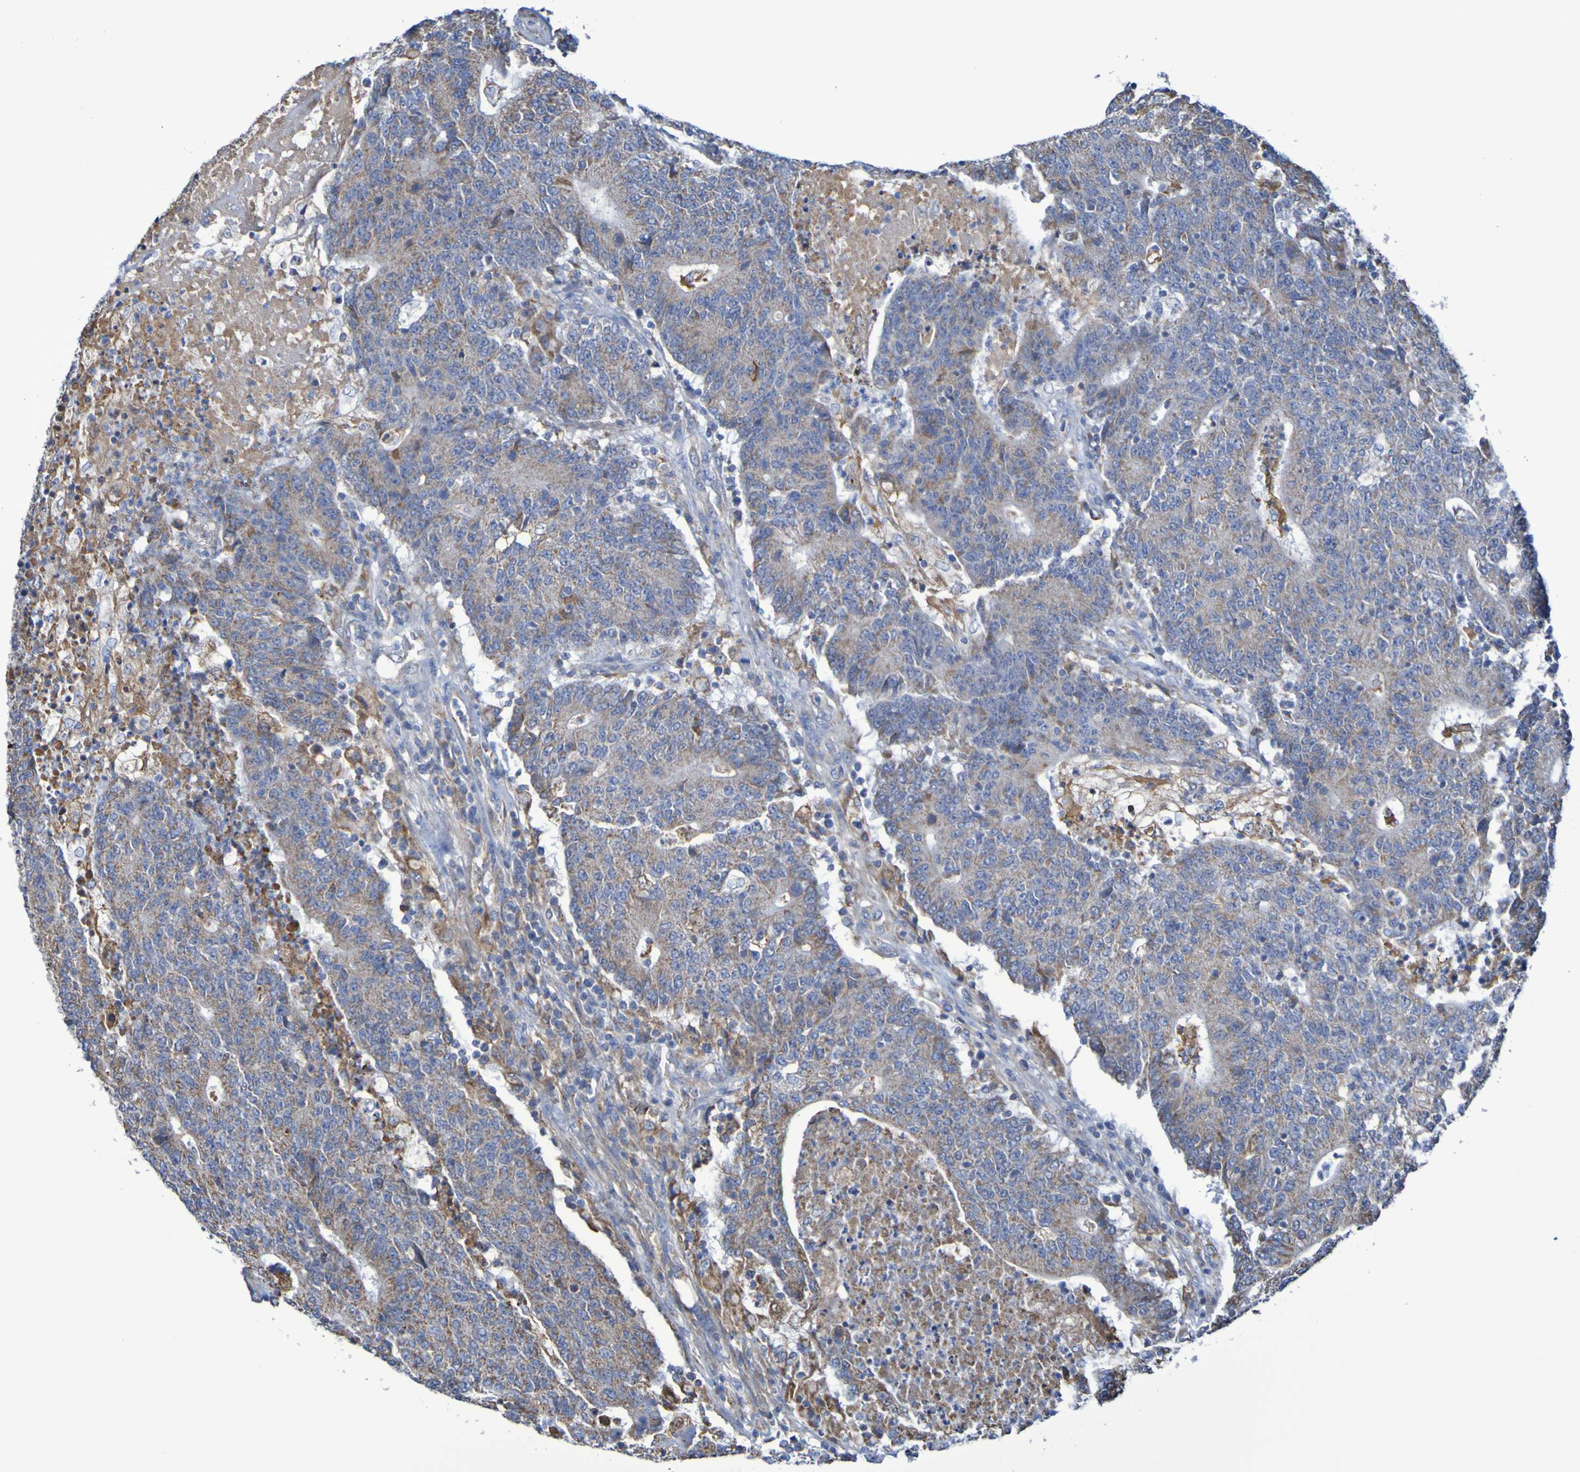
{"staining": {"intensity": "moderate", "quantity": ">75%", "location": "cytoplasmic/membranous"}, "tissue": "colorectal cancer", "cell_type": "Tumor cells", "image_type": "cancer", "snomed": [{"axis": "morphology", "description": "Normal tissue, NOS"}, {"axis": "morphology", "description": "Adenocarcinoma, NOS"}, {"axis": "topography", "description": "Colon"}], "caption": "Brown immunohistochemical staining in colorectal adenocarcinoma reveals moderate cytoplasmic/membranous staining in approximately >75% of tumor cells.", "gene": "CNTN2", "patient": {"sex": "female", "age": 75}}